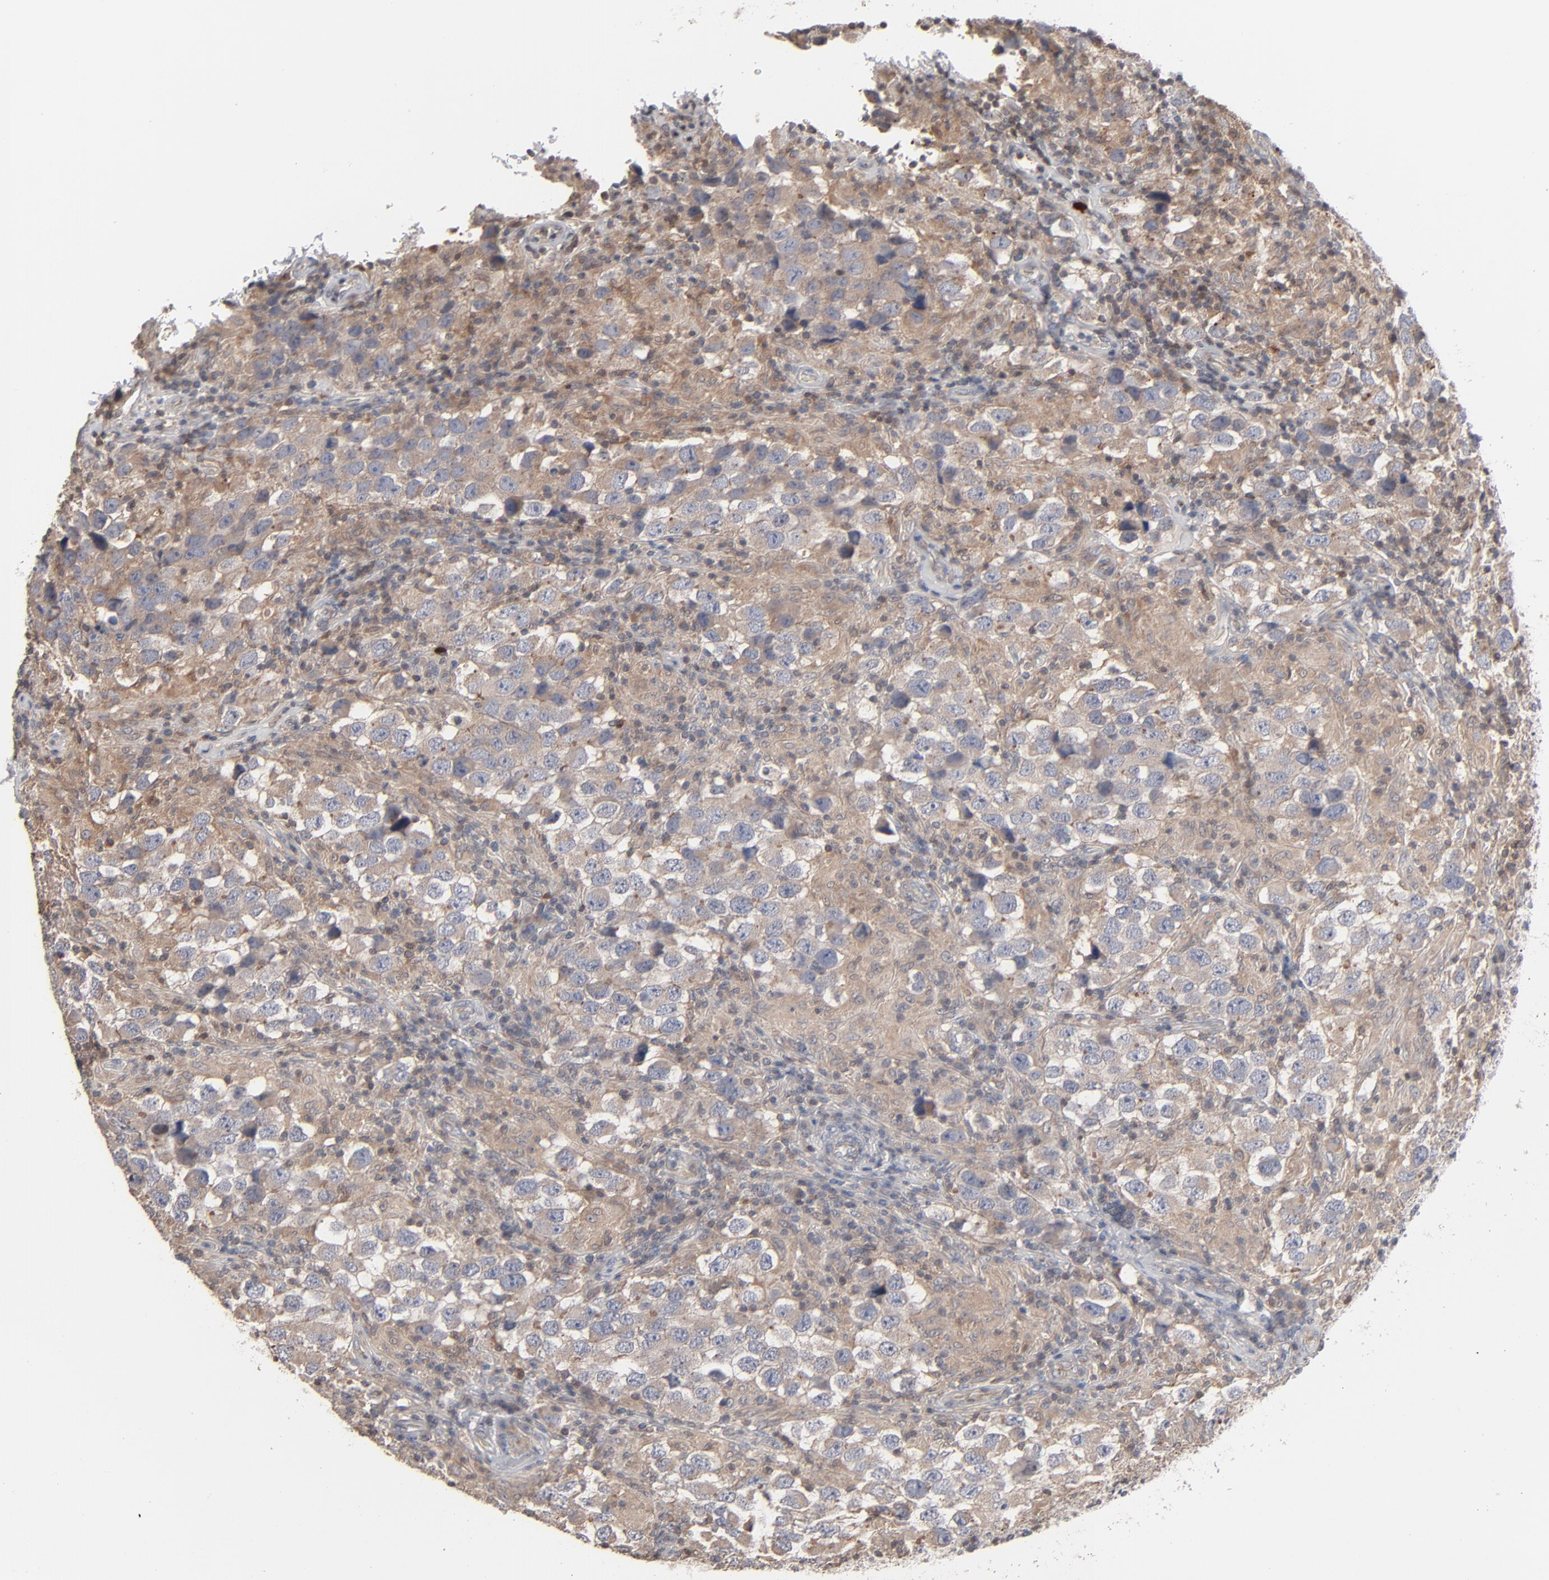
{"staining": {"intensity": "moderate", "quantity": ">75%", "location": "cytoplasmic/membranous"}, "tissue": "testis cancer", "cell_type": "Tumor cells", "image_type": "cancer", "snomed": [{"axis": "morphology", "description": "Carcinoma, Embryonal, NOS"}, {"axis": "topography", "description": "Testis"}], "caption": "Tumor cells display moderate cytoplasmic/membranous positivity in about >75% of cells in testis cancer (embryonal carcinoma).", "gene": "STAT4", "patient": {"sex": "male", "age": 21}}